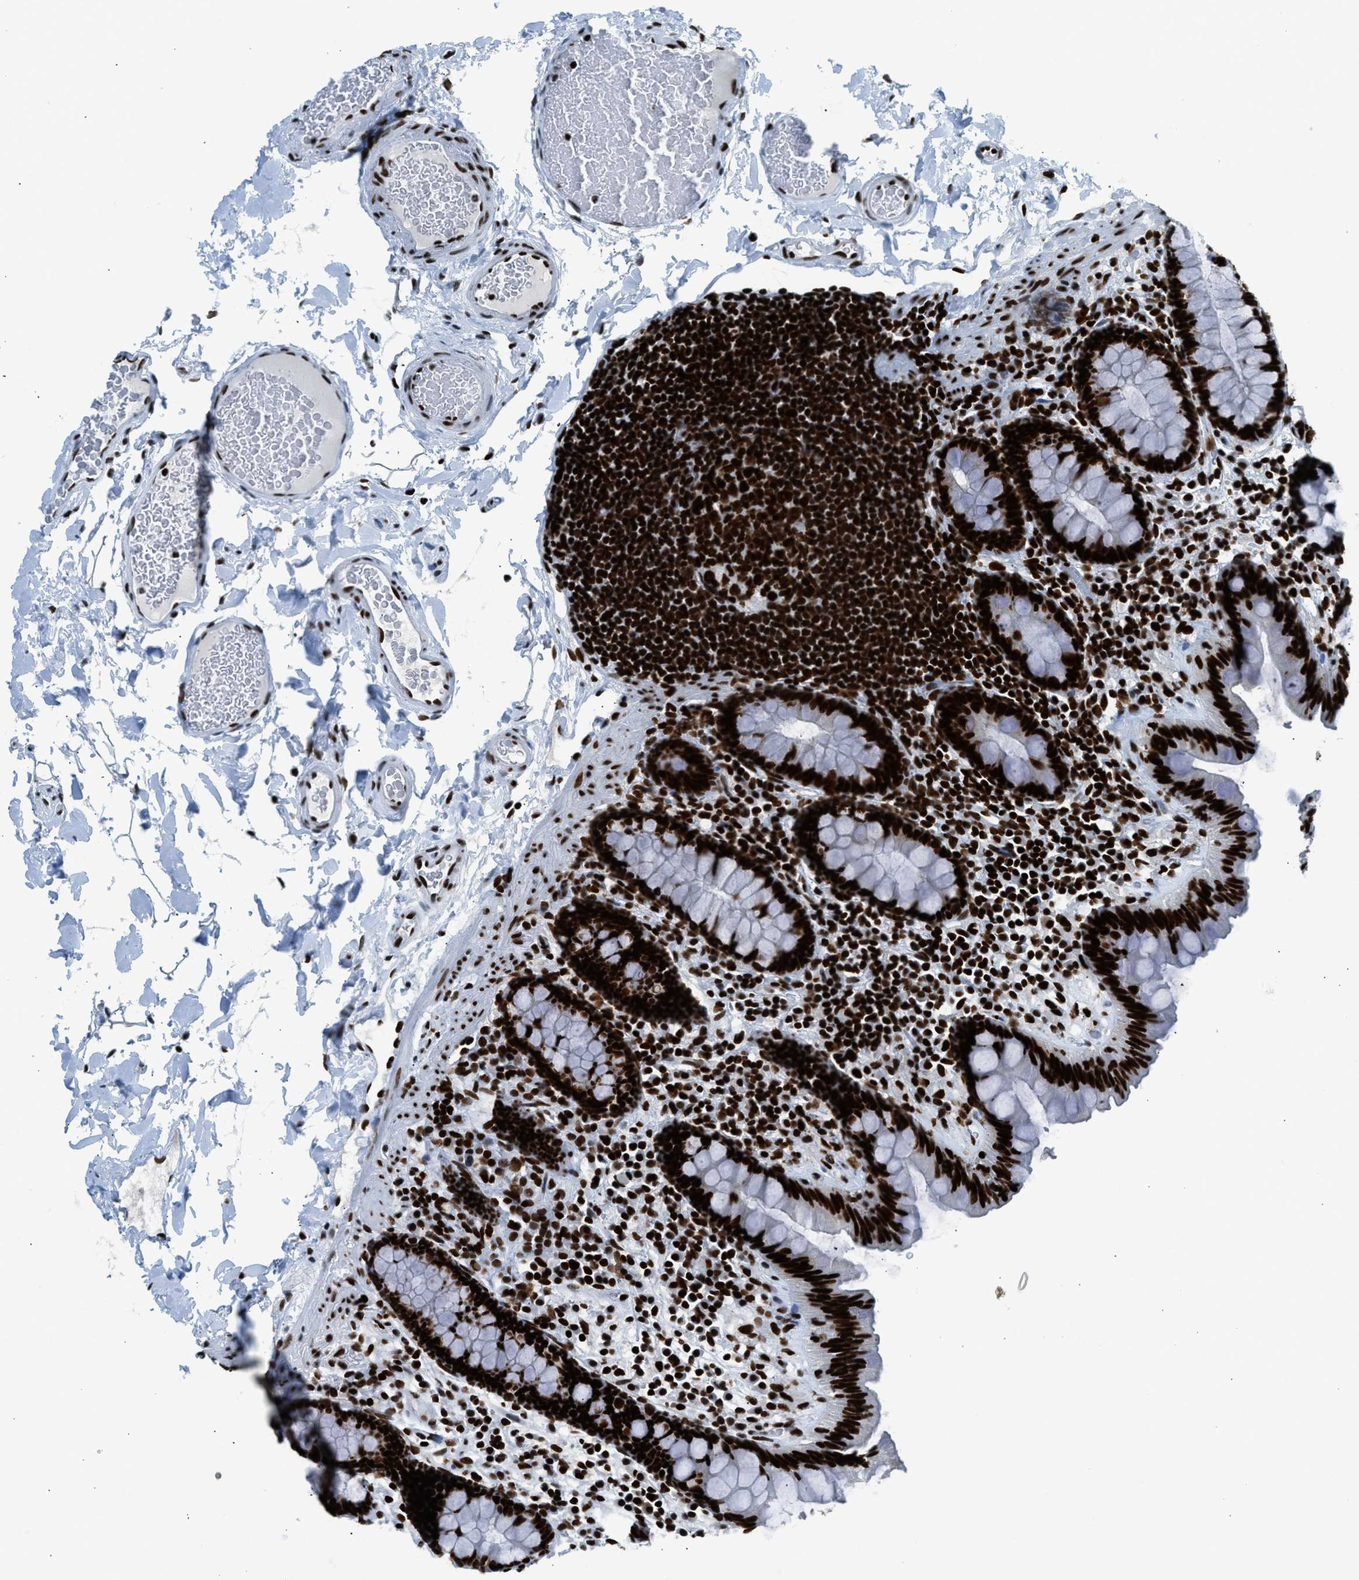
{"staining": {"intensity": "strong", "quantity": ">75%", "location": "nuclear"}, "tissue": "colon", "cell_type": "Endothelial cells", "image_type": "normal", "snomed": [{"axis": "morphology", "description": "Normal tissue, NOS"}, {"axis": "topography", "description": "Colon"}], "caption": "Endothelial cells reveal high levels of strong nuclear expression in about >75% of cells in normal human colon. (IHC, brightfield microscopy, high magnification).", "gene": "PIF1", "patient": {"sex": "female", "age": 80}}